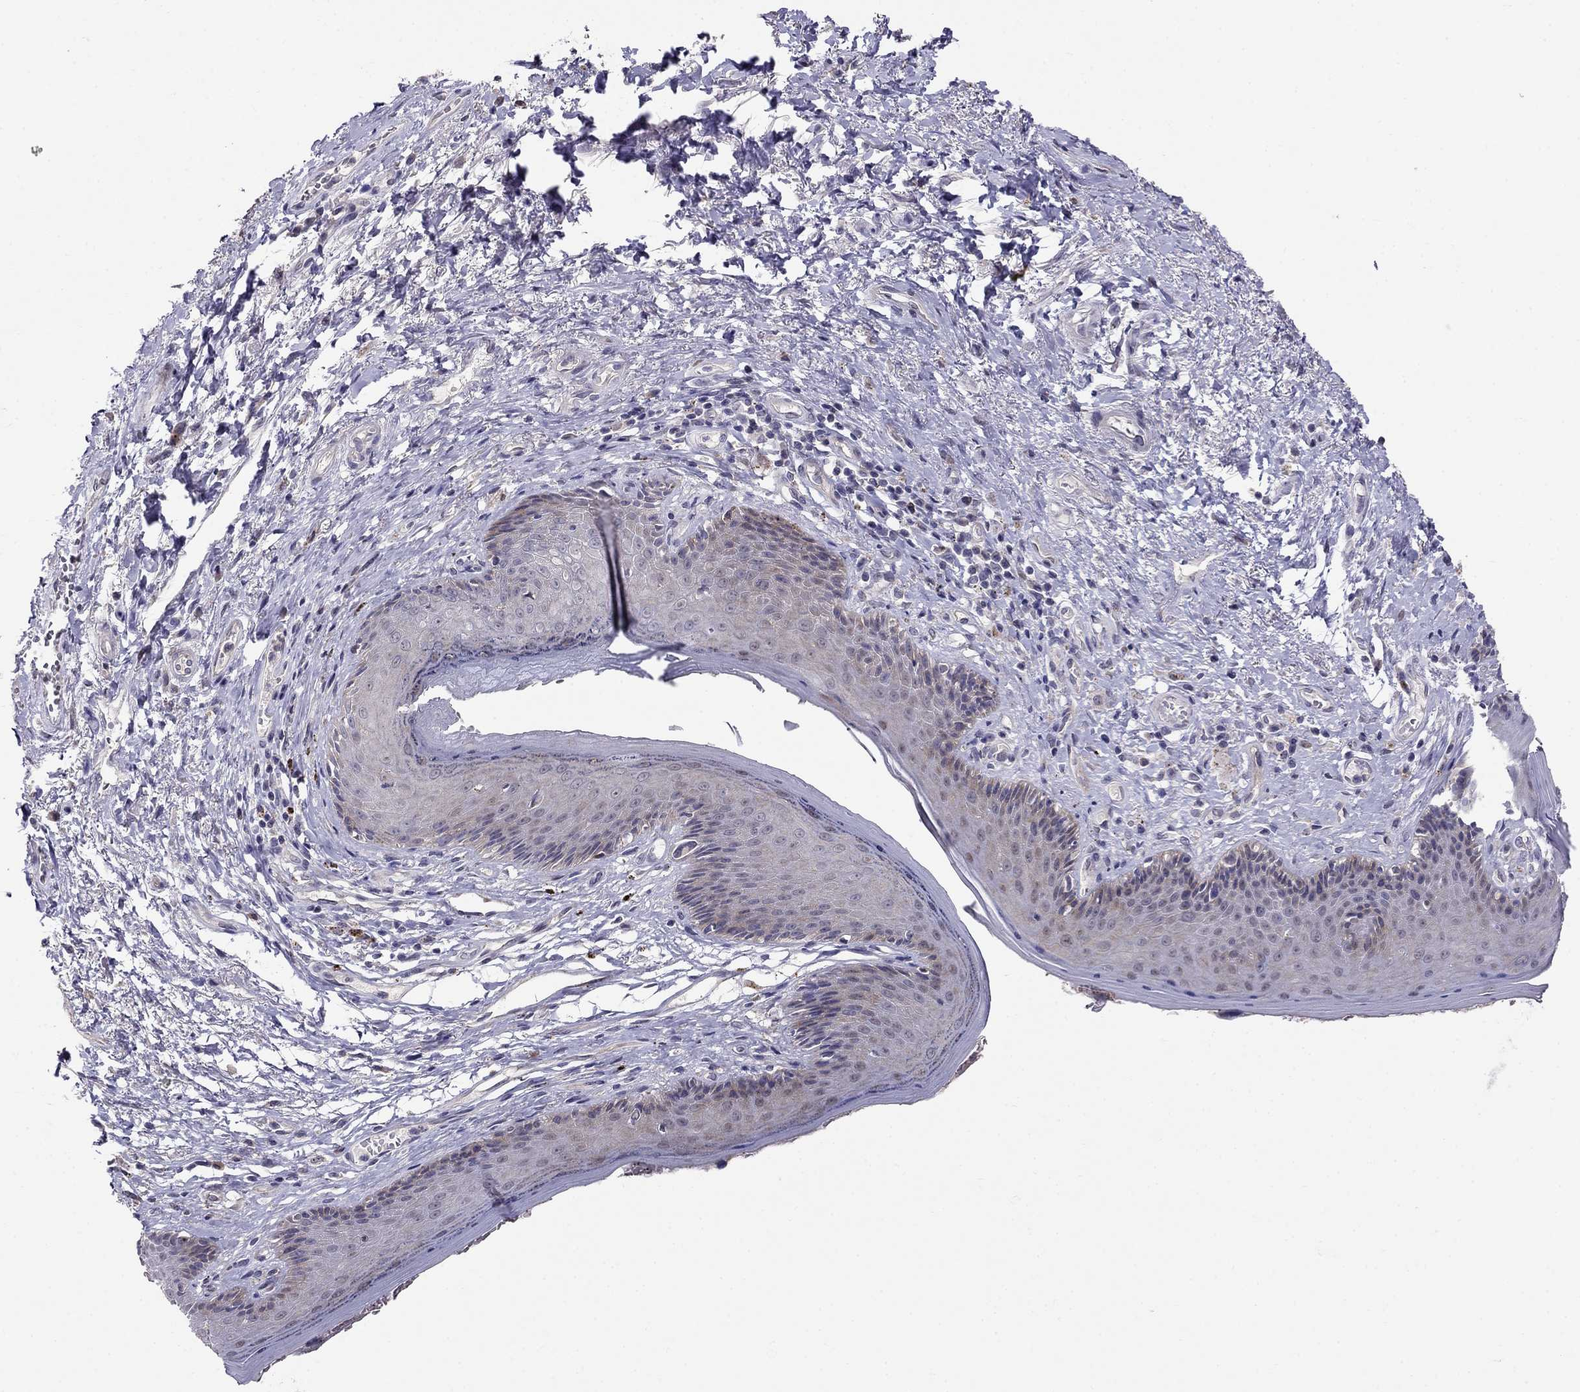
{"staining": {"intensity": "negative", "quantity": "none", "location": "none"}, "tissue": "skin", "cell_type": "Epidermal cells", "image_type": "normal", "snomed": [{"axis": "morphology", "description": "Normal tissue, NOS"}, {"axis": "morphology", "description": "Adenocarcinoma, NOS"}, {"axis": "topography", "description": "Rectum"}, {"axis": "topography", "description": "Anal"}], "caption": "Protein analysis of benign skin displays no significant expression in epidermal cells.", "gene": "MAGEB4", "patient": {"sex": "female", "age": 68}}